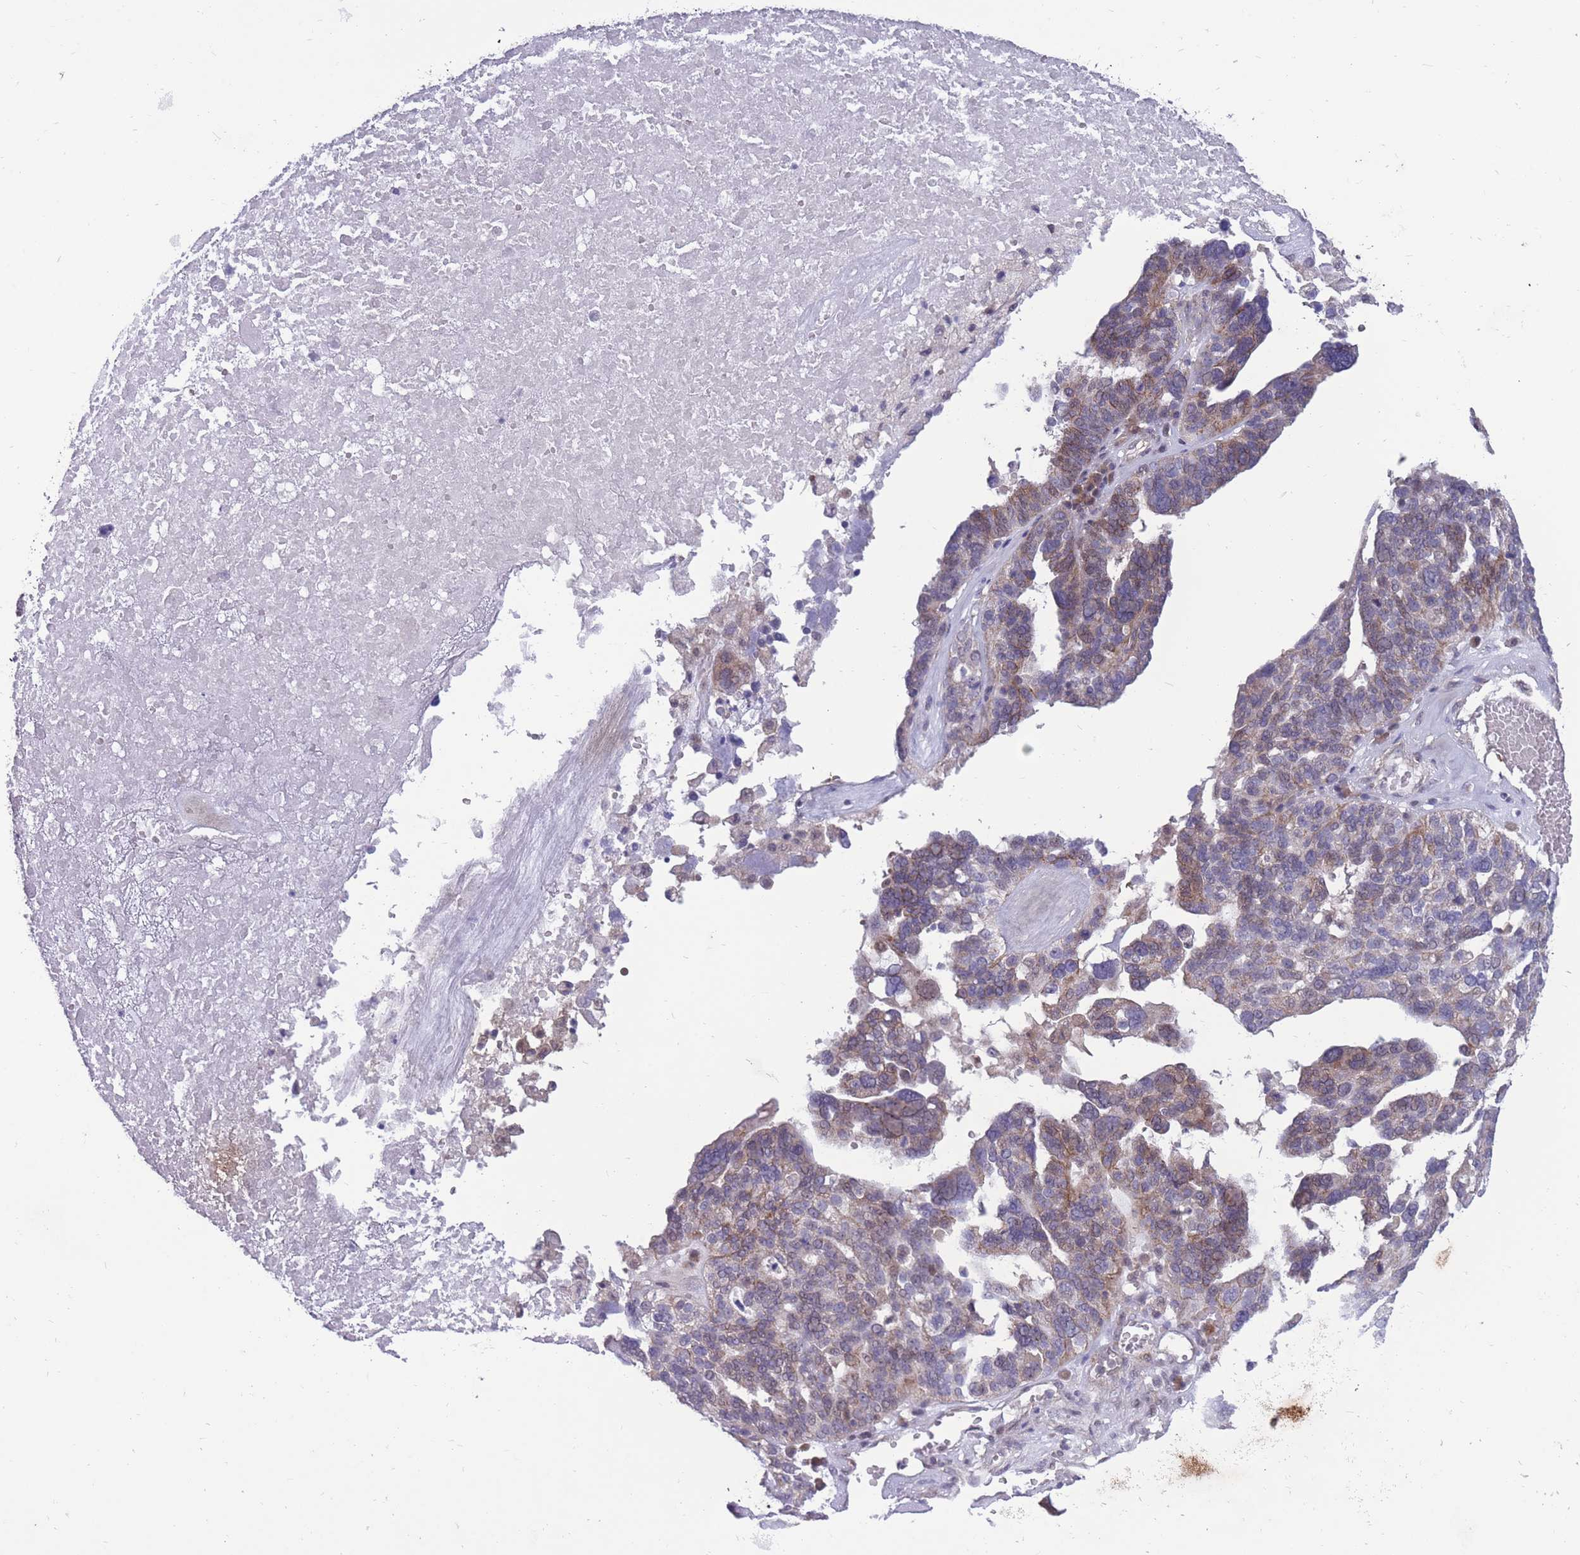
{"staining": {"intensity": "weak", "quantity": "25%-75%", "location": "cytoplasmic/membranous"}, "tissue": "ovarian cancer", "cell_type": "Tumor cells", "image_type": "cancer", "snomed": [{"axis": "morphology", "description": "Cystadenocarcinoma, serous, NOS"}, {"axis": "topography", "description": "Ovary"}], "caption": "Immunohistochemical staining of human ovarian cancer exhibits low levels of weak cytoplasmic/membranous protein positivity in approximately 25%-75% of tumor cells.", "gene": "RIC8A", "patient": {"sex": "female", "age": 59}}